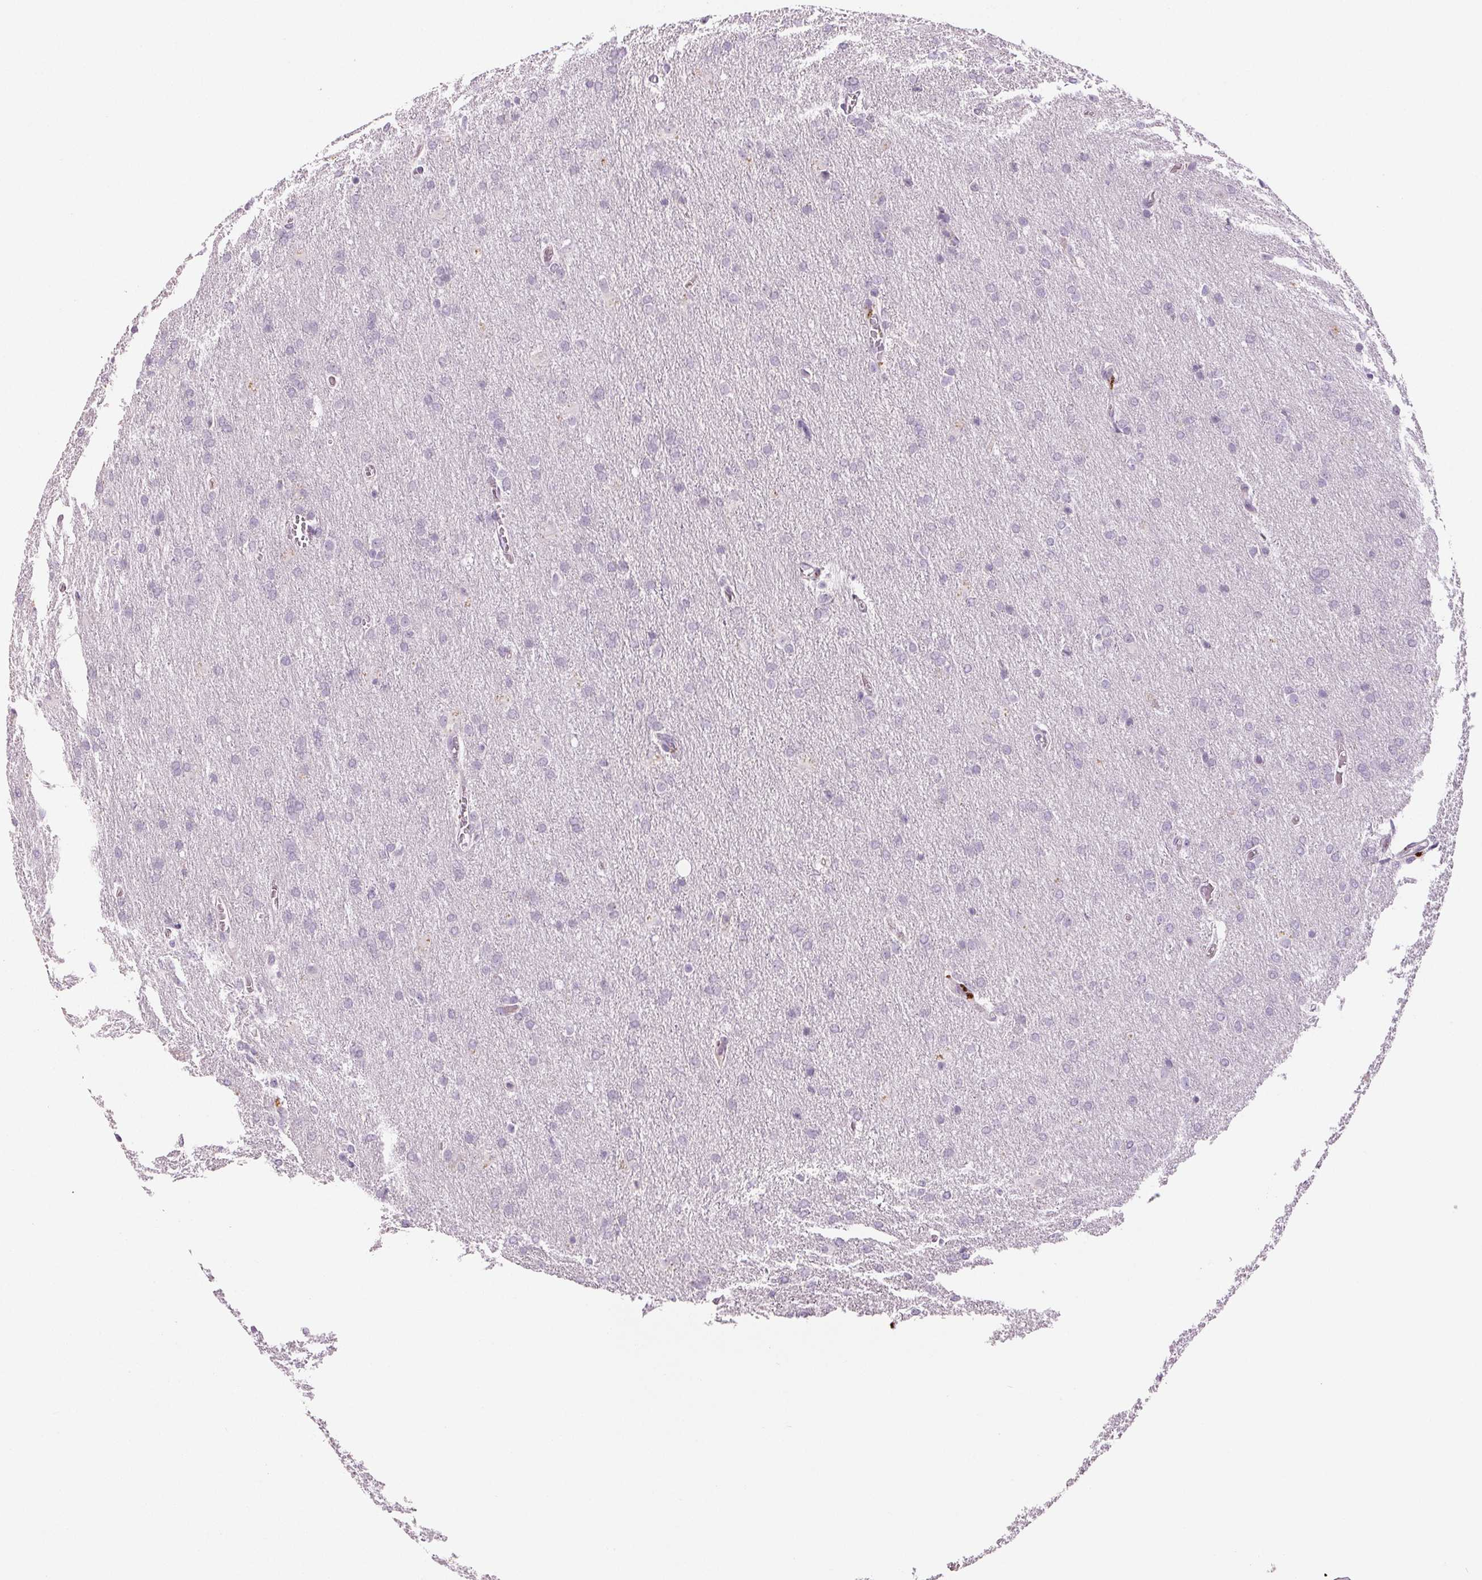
{"staining": {"intensity": "negative", "quantity": "none", "location": "none"}, "tissue": "glioma", "cell_type": "Tumor cells", "image_type": "cancer", "snomed": [{"axis": "morphology", "description": "Glioma, malignant, High grade"}, {"axis": "topography", "description": "Brain"}], "caption": "A high-resolution histopathology image shows immunohistochemistry staining of glioma, which displays no significant expression in tumor cells.", "gene": "EHHADH", "patient": {"sex": "male", "age": 68}}